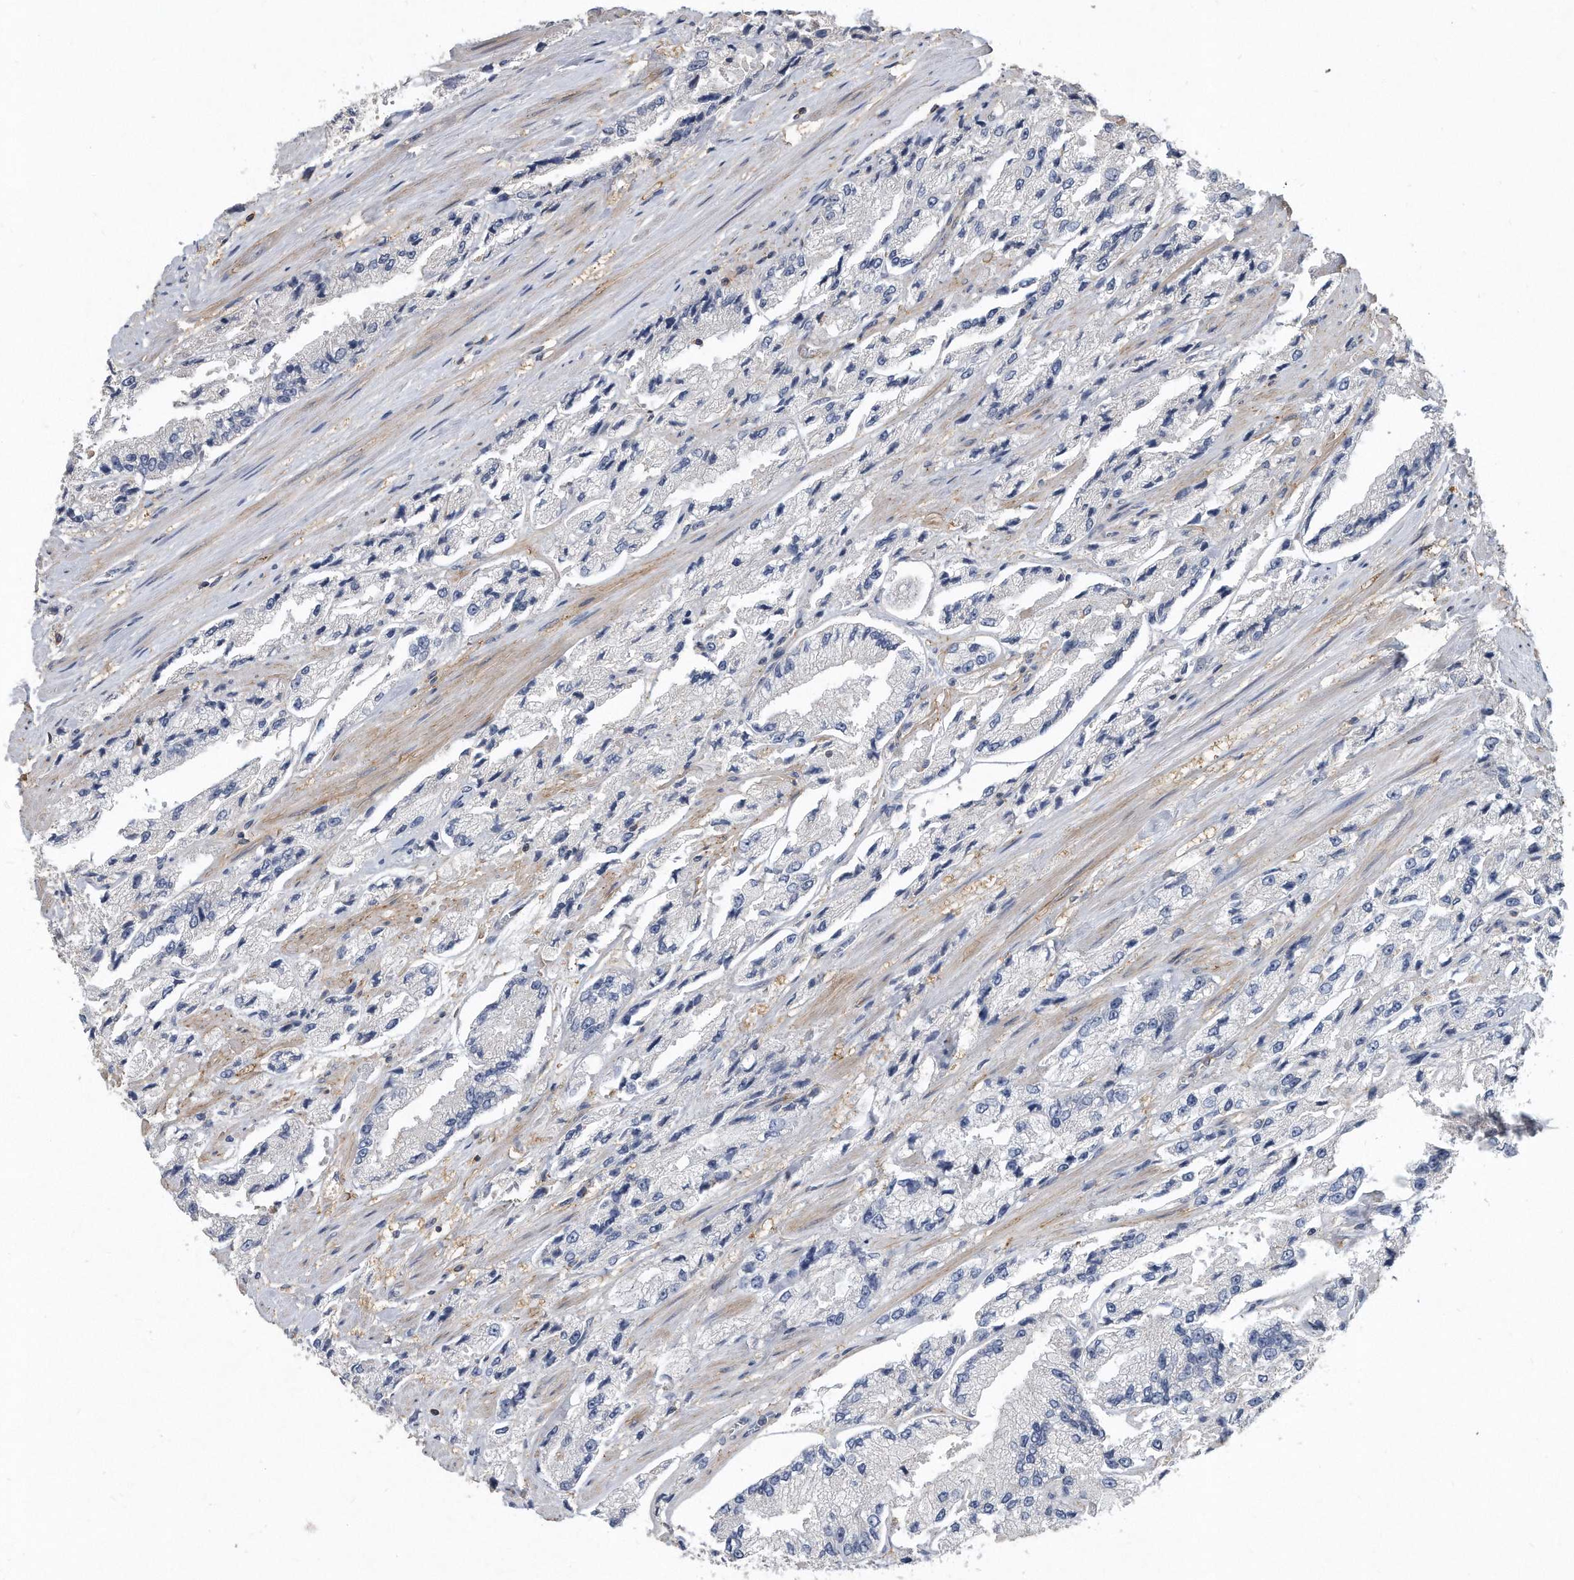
{"staining": {"intensity": "negative", "quantity": "none", "location": "none"}, "tissue": "prostate cancer", "cell_type": "Tumor cells", "image_type": "cancer", "snomed": [{"axis": "morphology", "description": "Adenocarcinoma, High grade"}, {"axis": "topography", "description": "Prostate"}], "caption": "The image exhibits no significant positivity in tumor cells of prostate cancer.", "gene": "PGBD2", "patient": {"sex": "male", "age": 58}}